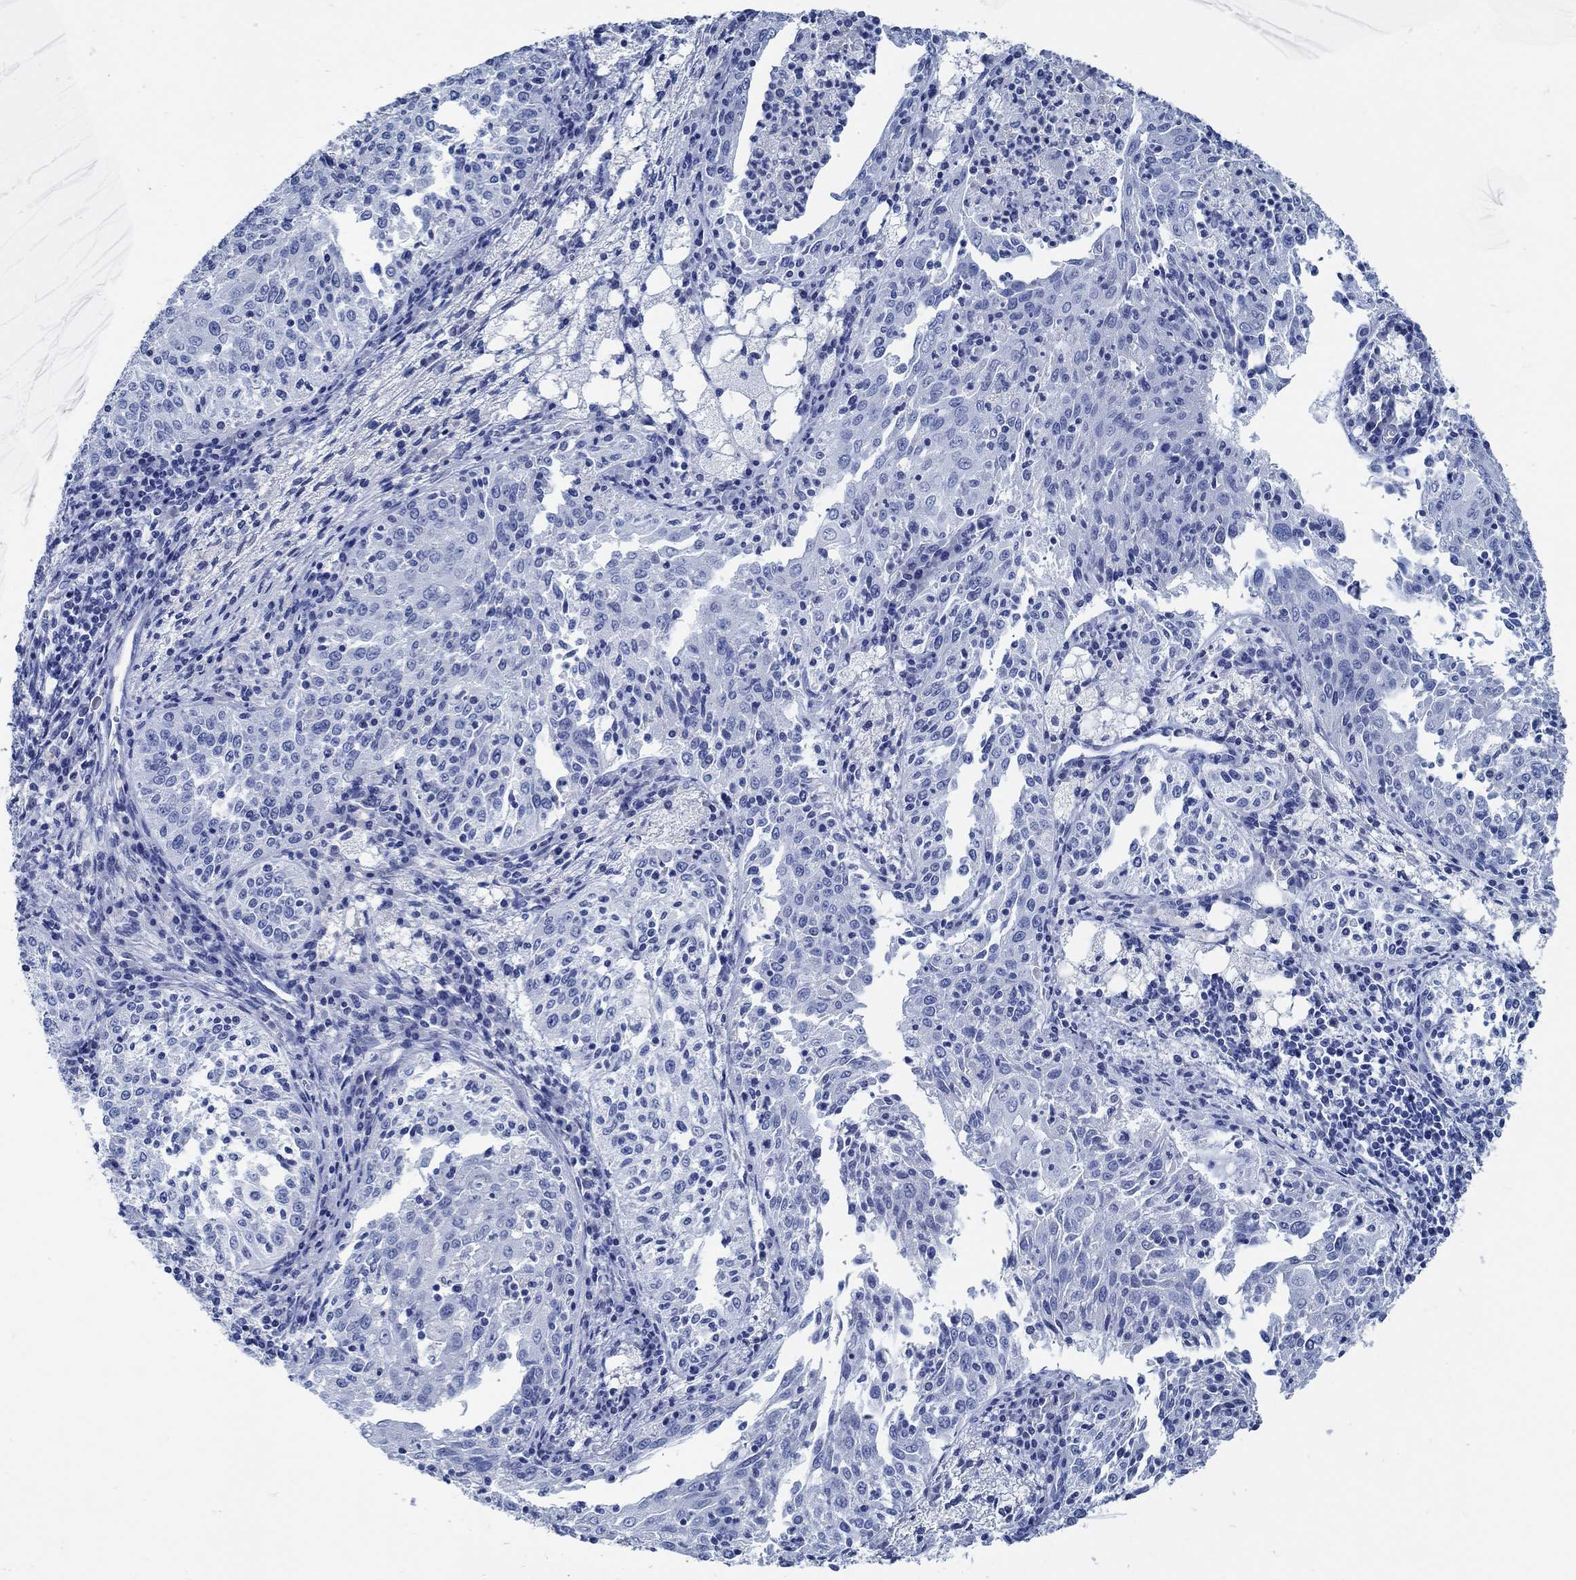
{"staining": {"intensity": "negative", "quantity": "none", "location": "none"}, "tissue": "cervical cancer", "cell_type": "Tumor cells", "image_type": "cancer", "snomed": [{"axis": "morphology", "description": "Squamous cell carcinoma, NOS"}, {"axis": "topography", "description": "Cervix"}], "caption": "Immunohistochemical staining of human cervical cancer (squamous cell carcinoma) shows no significant positivity in tumor cells.", "gene": "SLC45A1", "patient": {"sex": "female", "age": 41}}